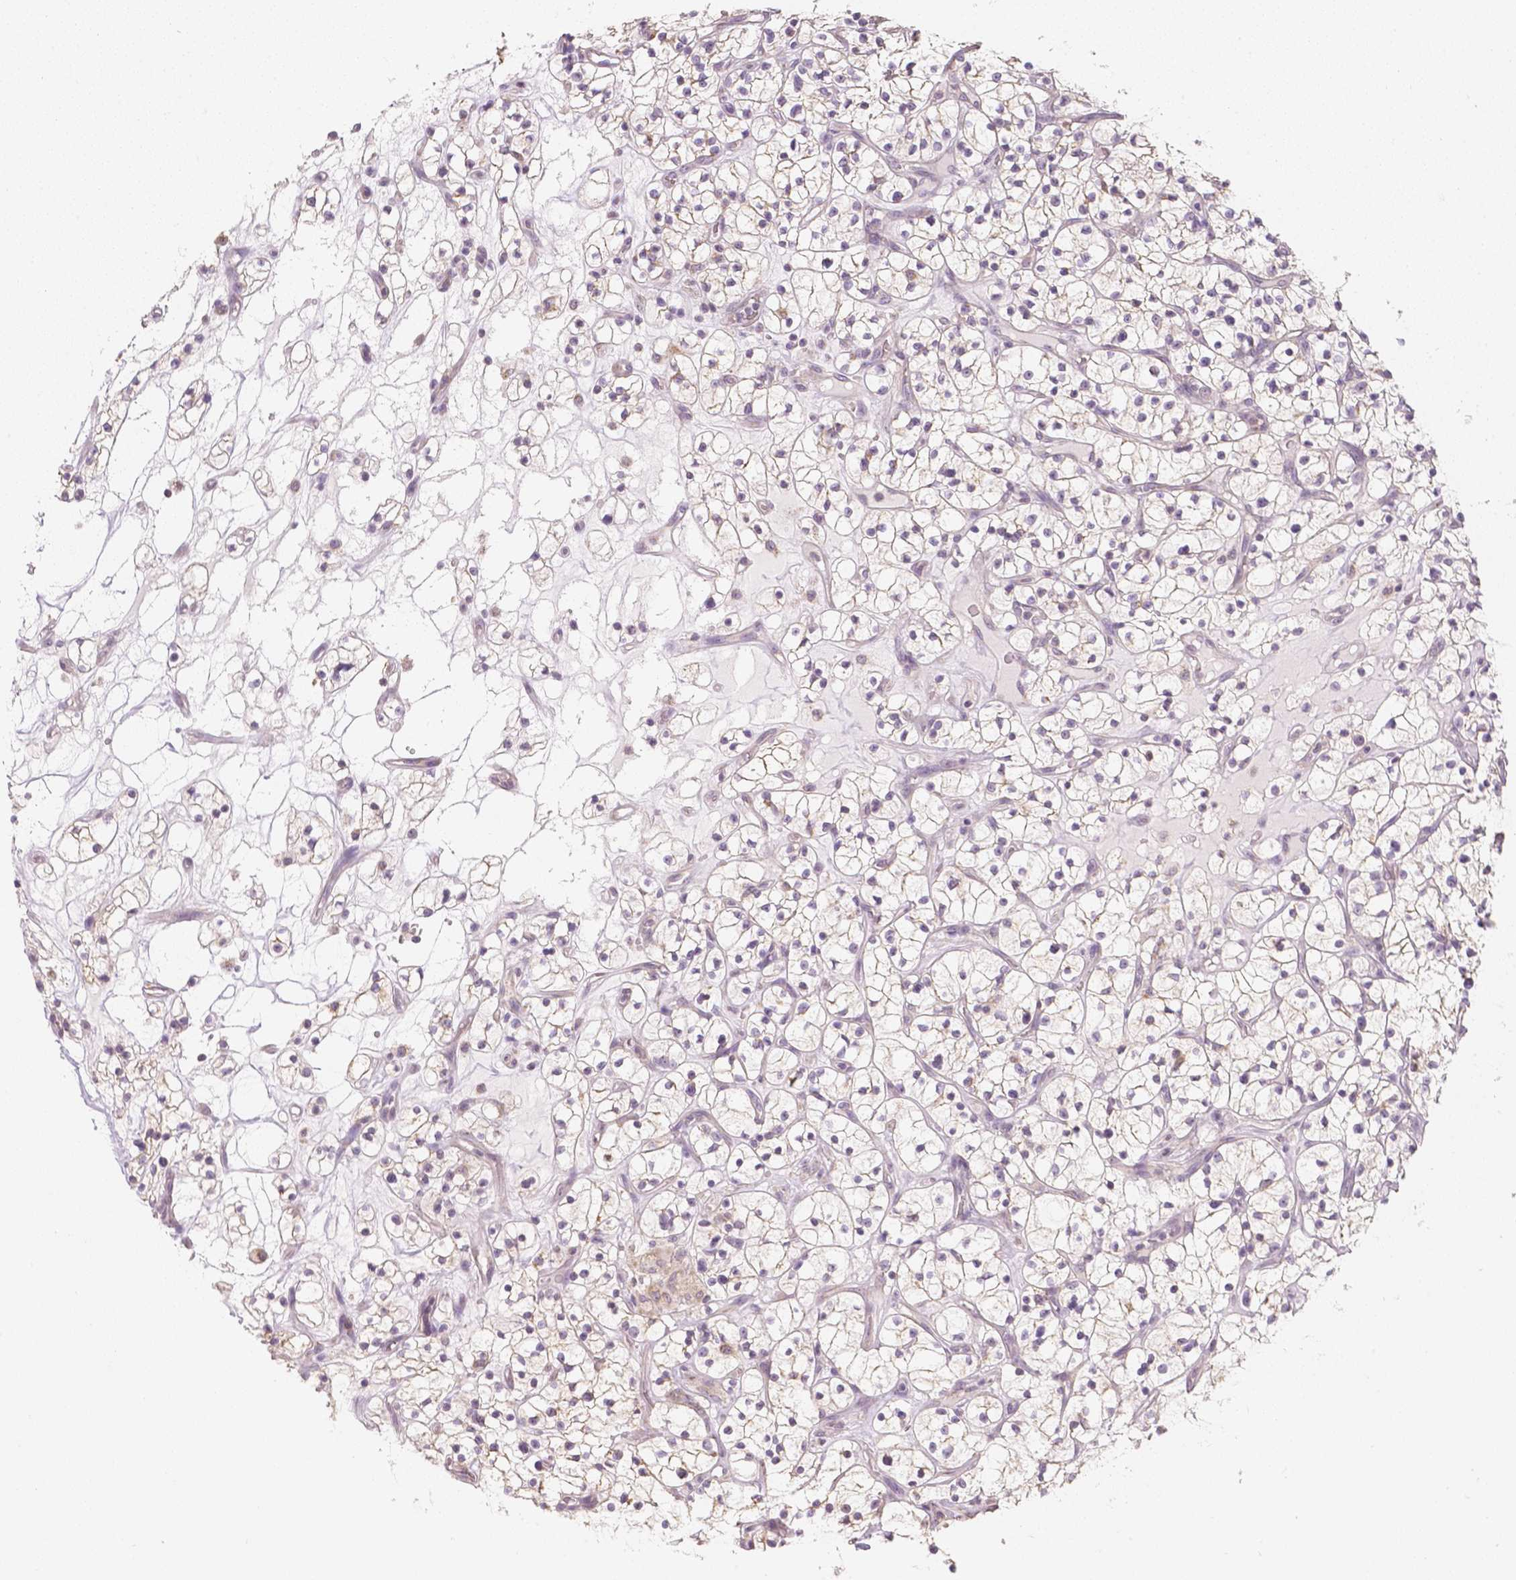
{"staining": {"intensity": "negative", "quantity": "none", "location": "none"}, "tissue": "renal cancer", "cell_type": "Tumor cells", "image_type": "cancer", "snomed": [{"axis": "morphology", "description": "Adenocarcinoma, NOS"}, {"axis": "topography", "description": "Kidney"}], "caption": "Tumor cells show no significant protein positivity in renal cancer (adenocarcinoma).", "gene": "NVL", "patient": {"sex": "female", "age": 64}}